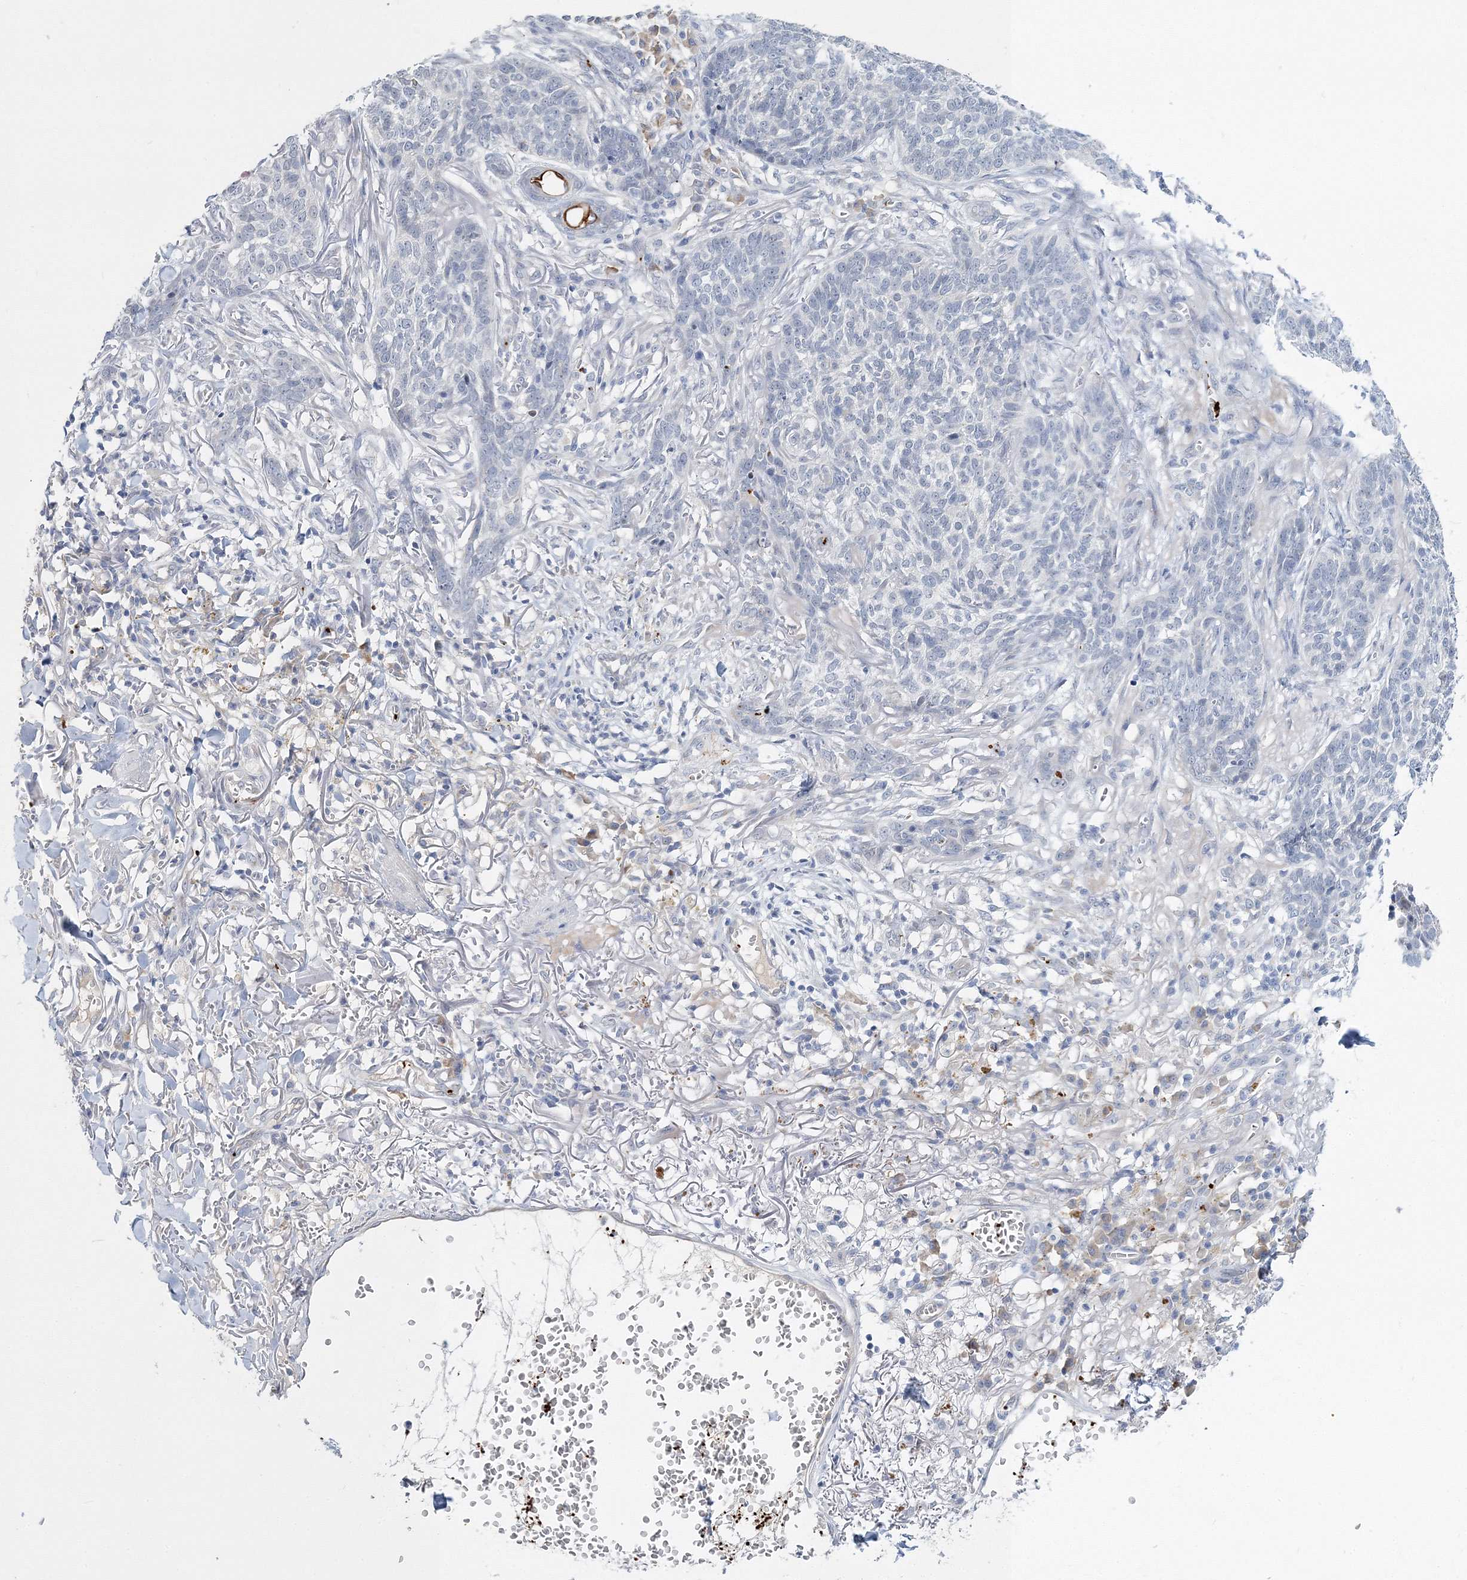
{"staining": {"intensity": "negative", "quantity": "none", "location": "none"}, "tissue": "skin cancer", "cell_type": "Tumor cells", "image_type": "cancer", "snomed": [{"axis": "morphology", "description": "Basal cell carcinoma"}, {"axis": "topography", "description": "Skin"}], "caption": "The image reveals no significant staining in tumor cells of skin basal cell carcinoma.", "gene": "MYOZ2", "patient": {"sex": "male", "age": 85}}